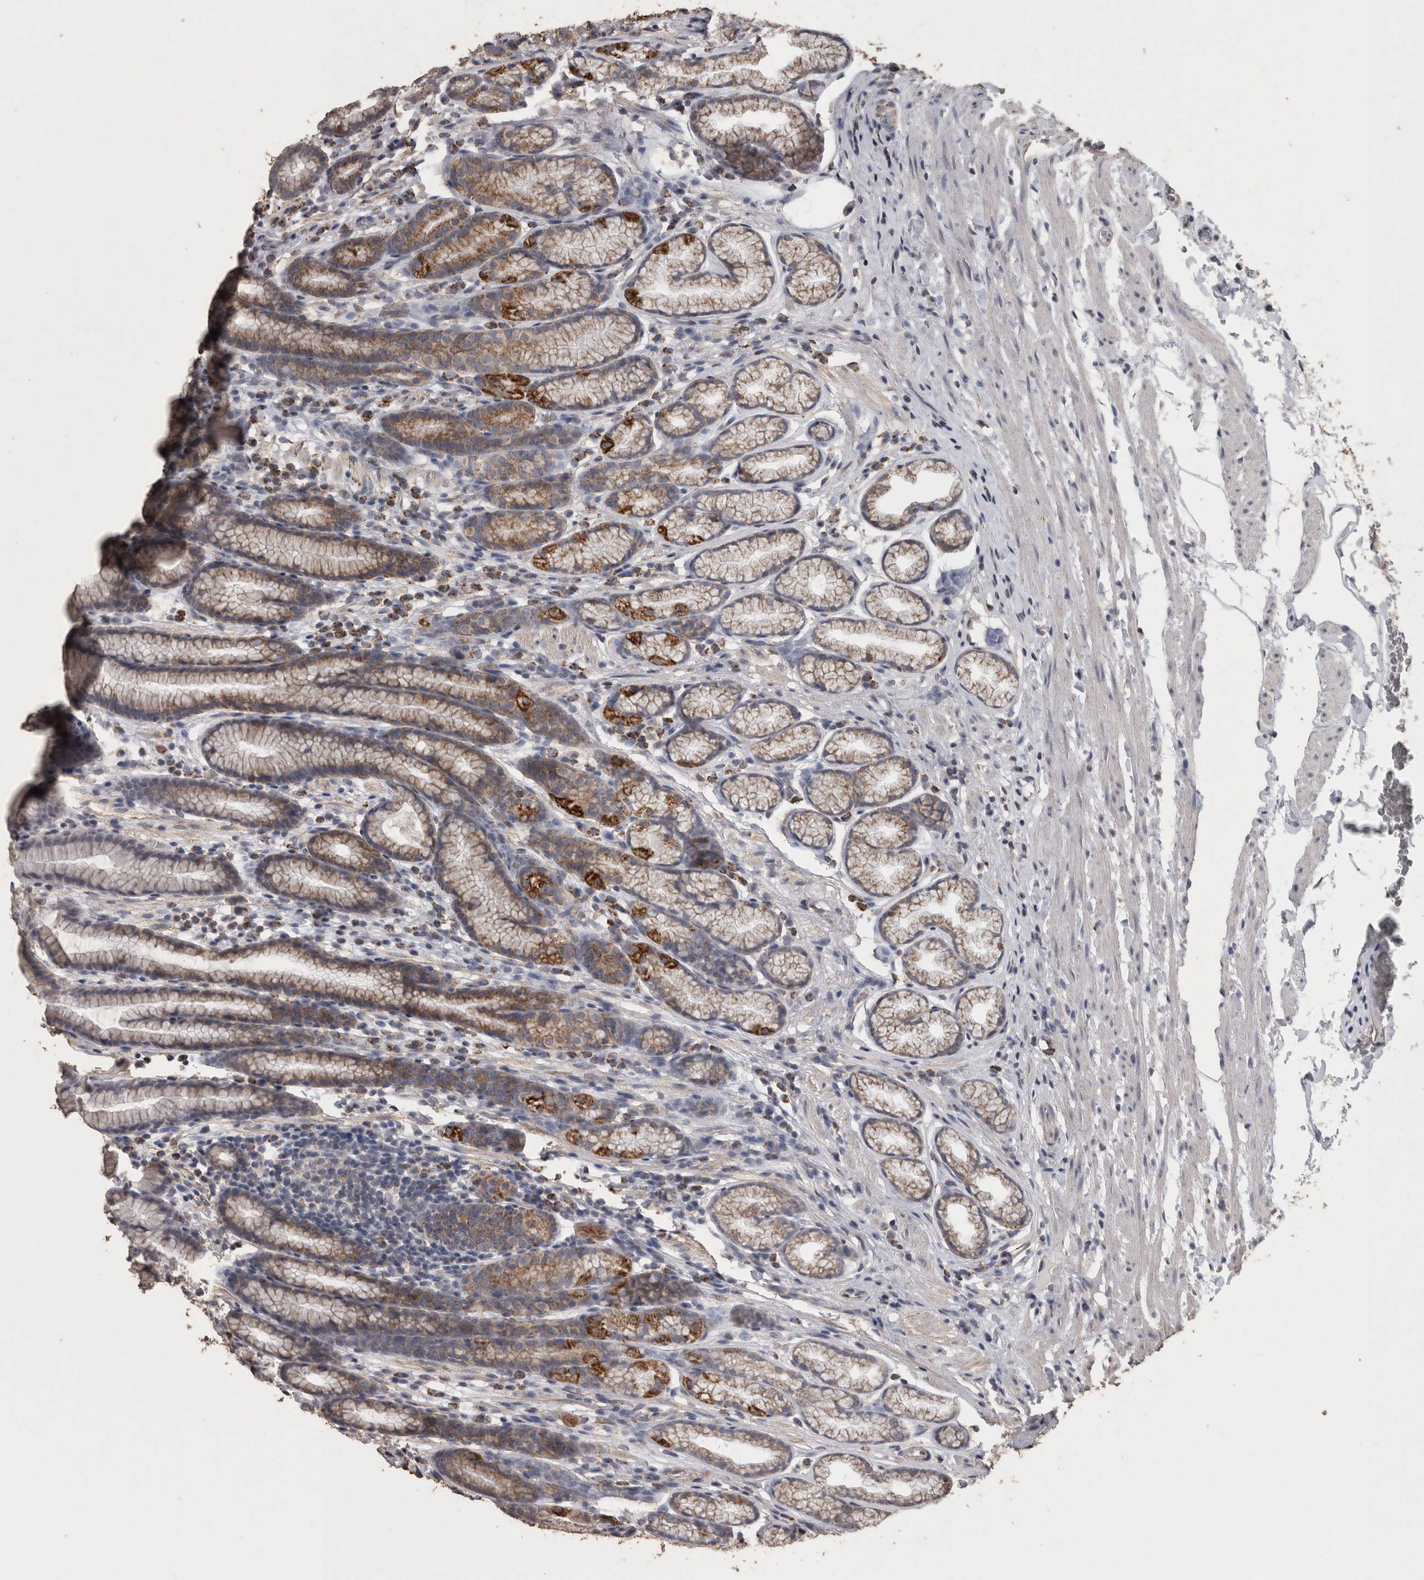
{"staining": {"intensity": "strong", "quantity": "25%-75%", "location": "cytoplasmic/membranous"}, "tissue": "stomach", "cell_type": "Glandular cells", "image_type": "normal", "snomed": [{"axis": "morphology", "description": "Normal tissue, NOS"}, {"axis": "topography", "description": "Stomach"}], "caption": "The histopathology image exhibits immunohistochemical staining of normal stomach. There is strong cytoplasmic/membranous staining is seen in approximately 25%-75% of glandular cells.", "gene": "ACADM", "patient": {"sex": "male", "age": 42}}